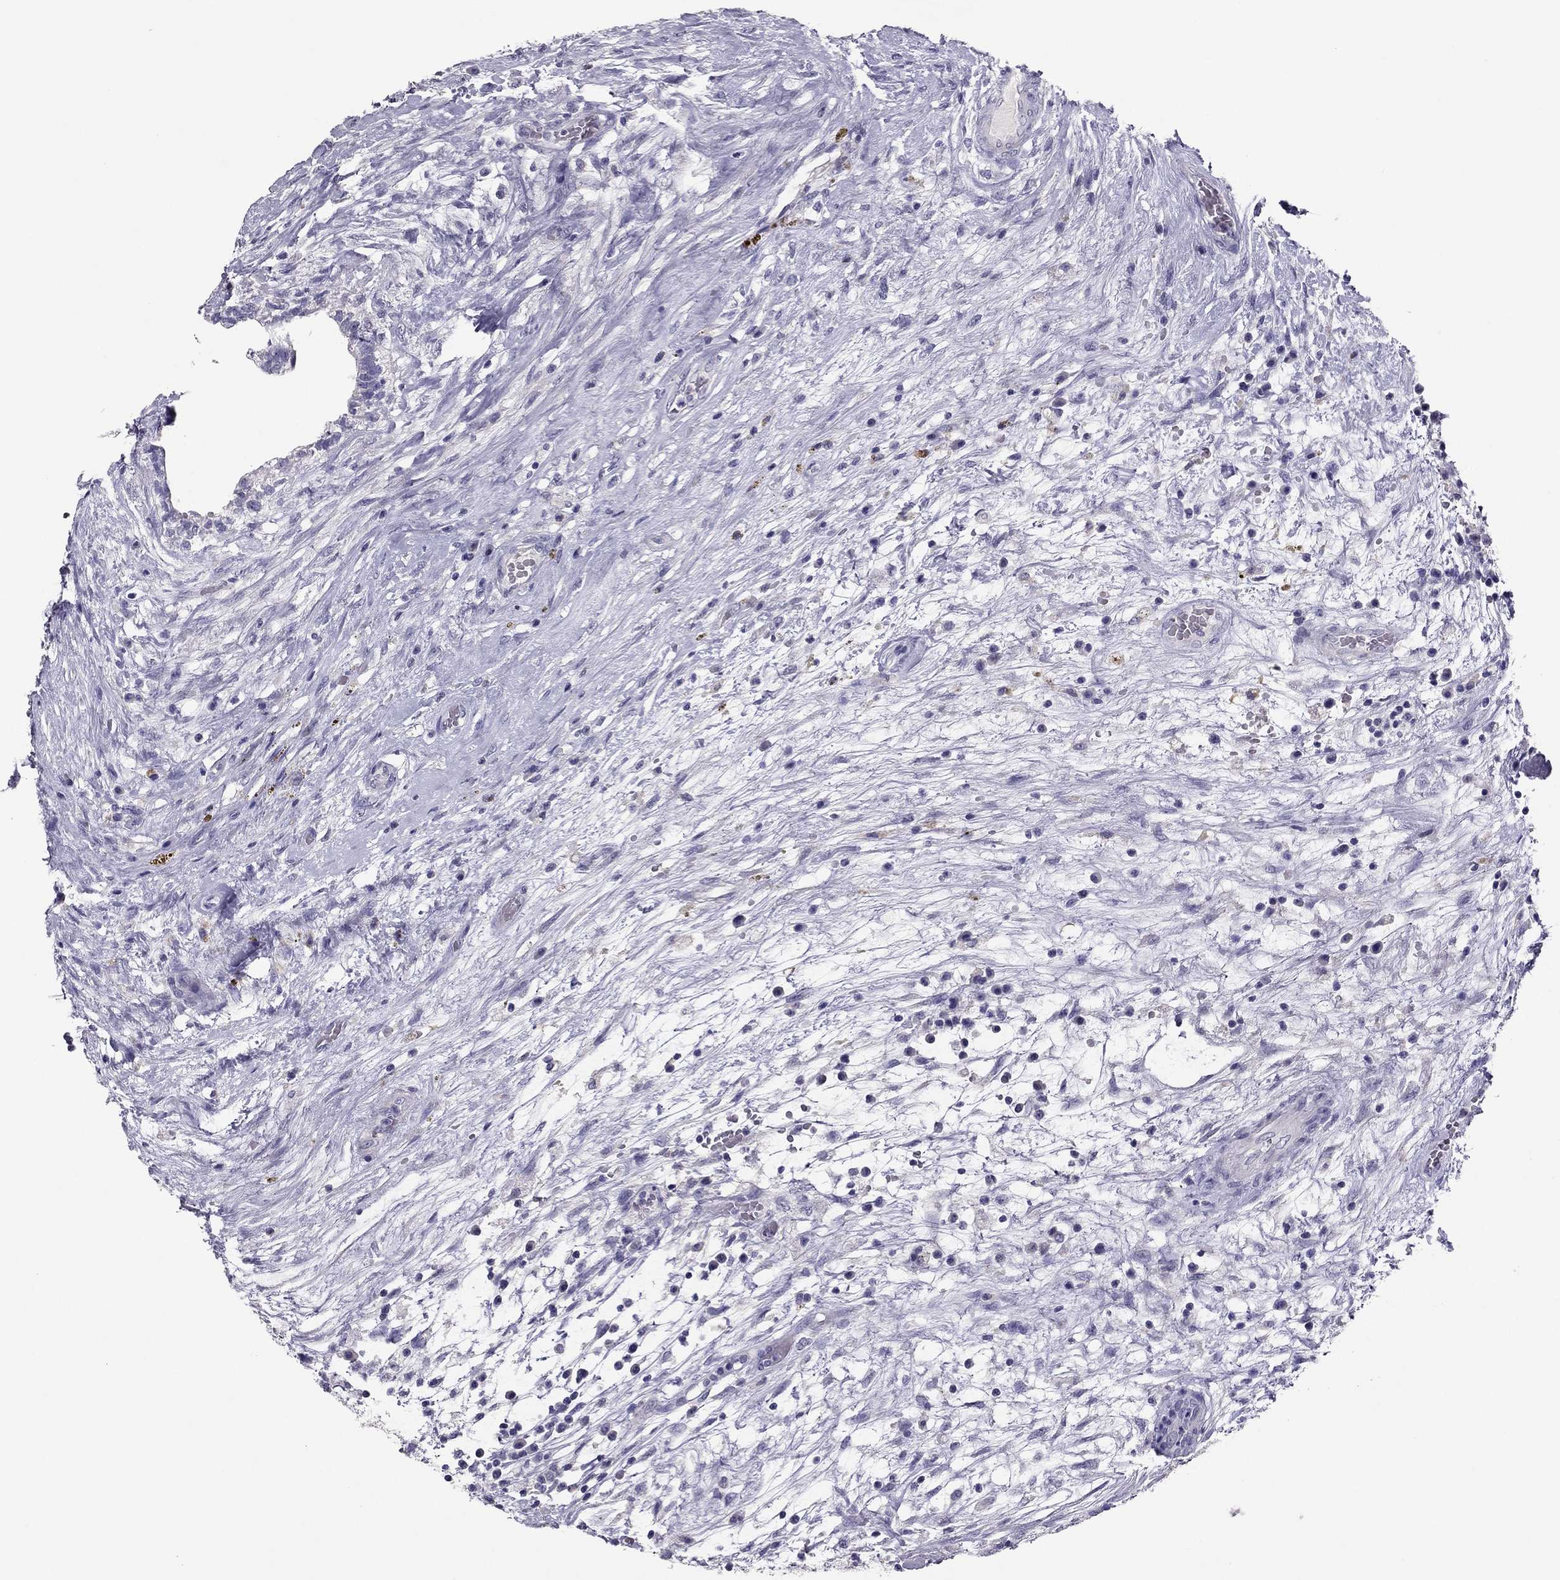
{"staining": {"intensity": "negative", "quantity": "none", "location": "none"}, "tissue": "testis cancer", "cell_type": "Tumor cells", "image_type": "cancer", "snomed": [{"axis": "morphology", "description": "Normal tissue, NOS"}, {"axis": "morphology", "description": "Carcinoma, Embryonal, NOS"}, {"axis": "topography", "description": "Testis"}, {"axis": "topography", "description": "Epididymis"}], "caption": "High magnification brightfield microscopy of testis embryonal carcinoma stained with DAB (3,3'-diaminobenzidine) (brown) and counterstained with hematoxylin (blue): tumor cells show no significant positivity.", "gene": "RHO", "patient": {"sex": "male", "age": 32}}